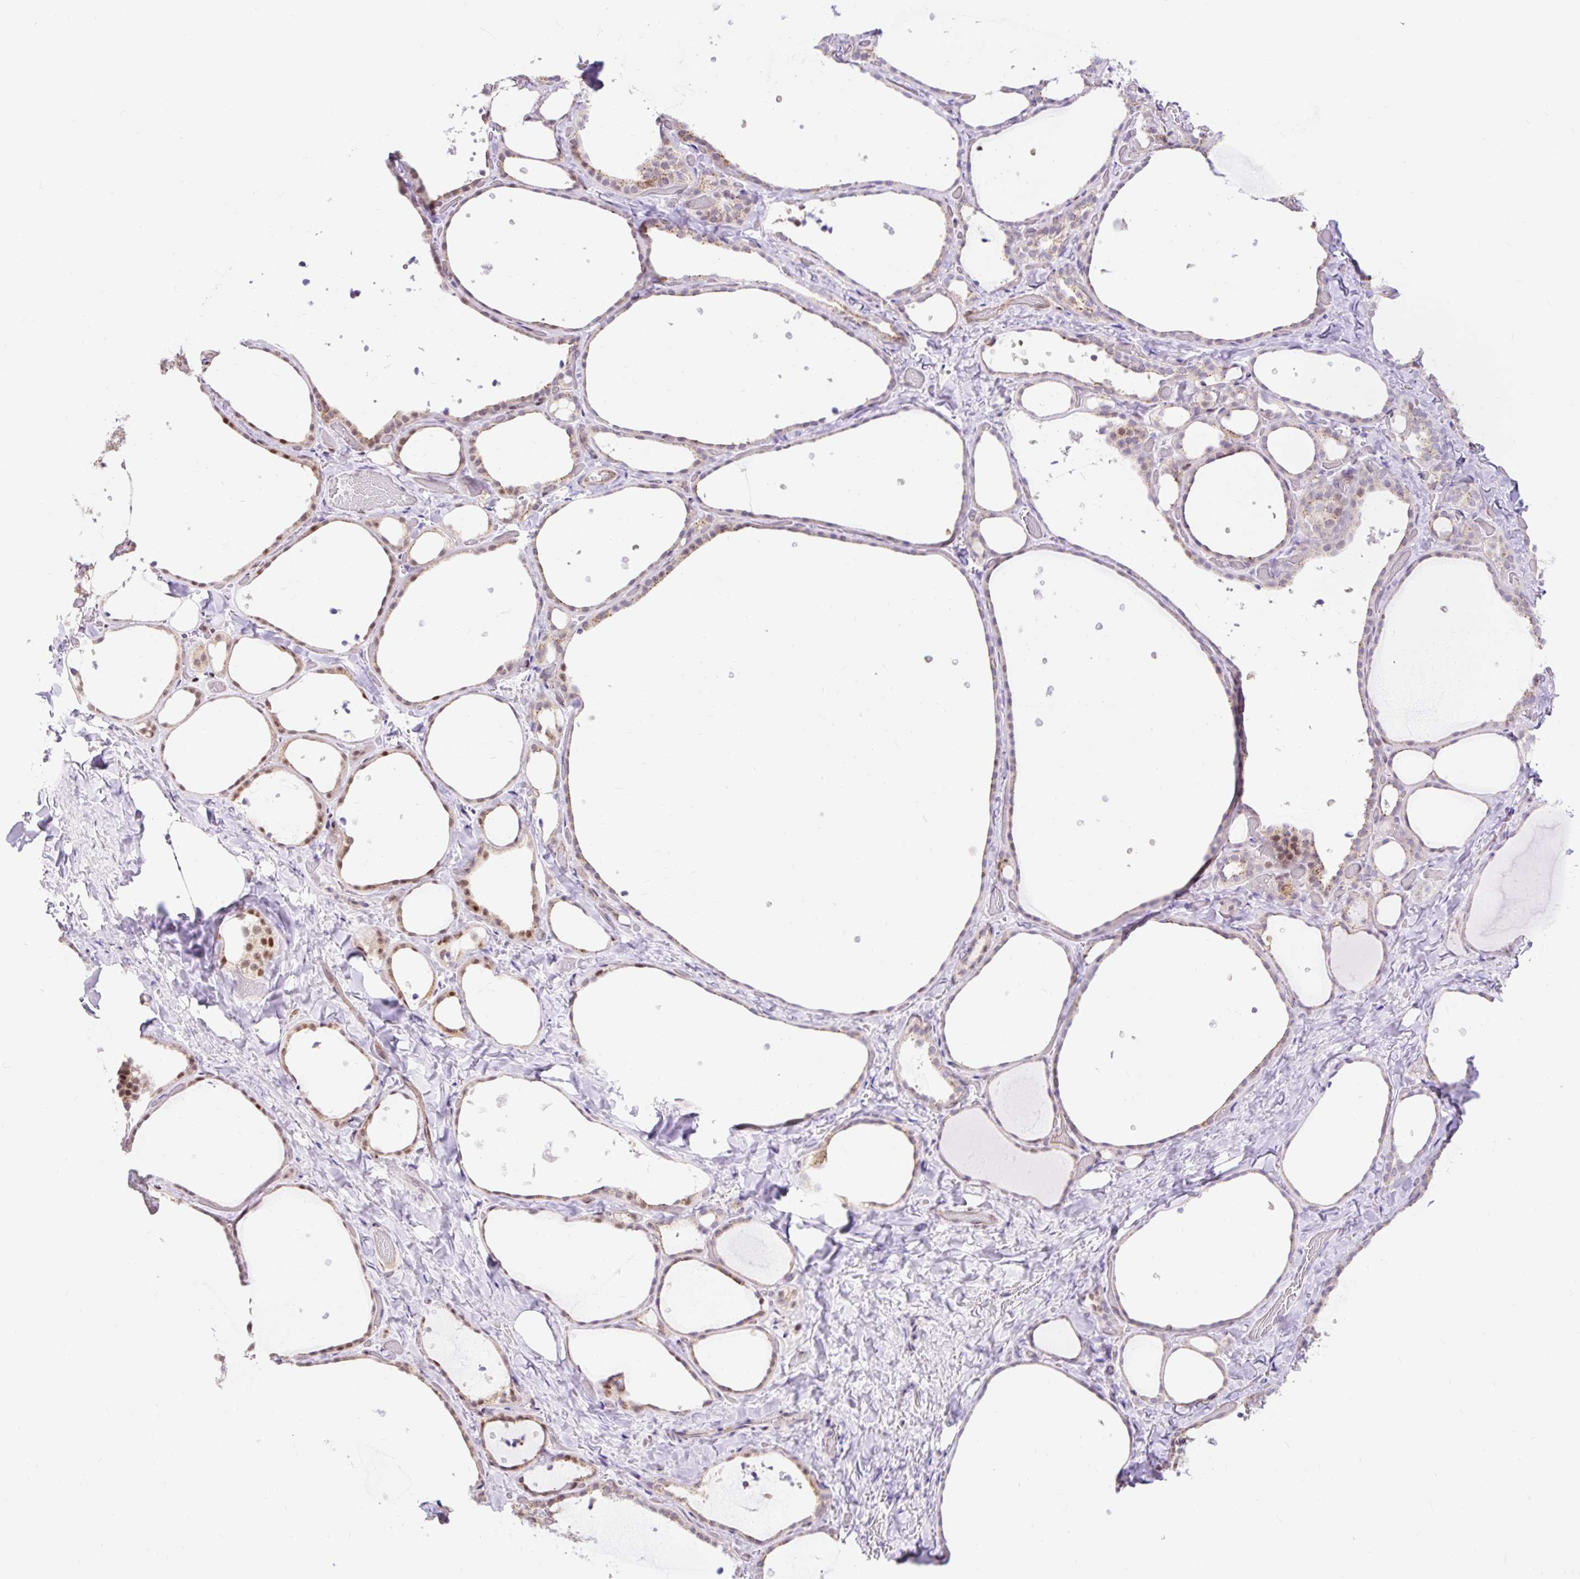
{"staining": {"intensity": "moderate", "quantity": "25%-75%", "location": "cytoplasmic/membranous,nuclear"}, "tissue": "thyroid gland", "cell_type": "Glandular cells", "image_type": "normal", "snomed": [{"axis": "morphology", "description": "Normal tissue, NOS"}, {"axis": "topography", "description": "Thyroid gland"}], "caption": "IHC (DAB) staining of unremarkable thyroid gland demonstrates moderate cytoplasmic/membranous,nuclear protein expression in about 25%-75% of glandular cells.", "gene": "HIP1R", "patient": {"sex": "female", "age": 36}}